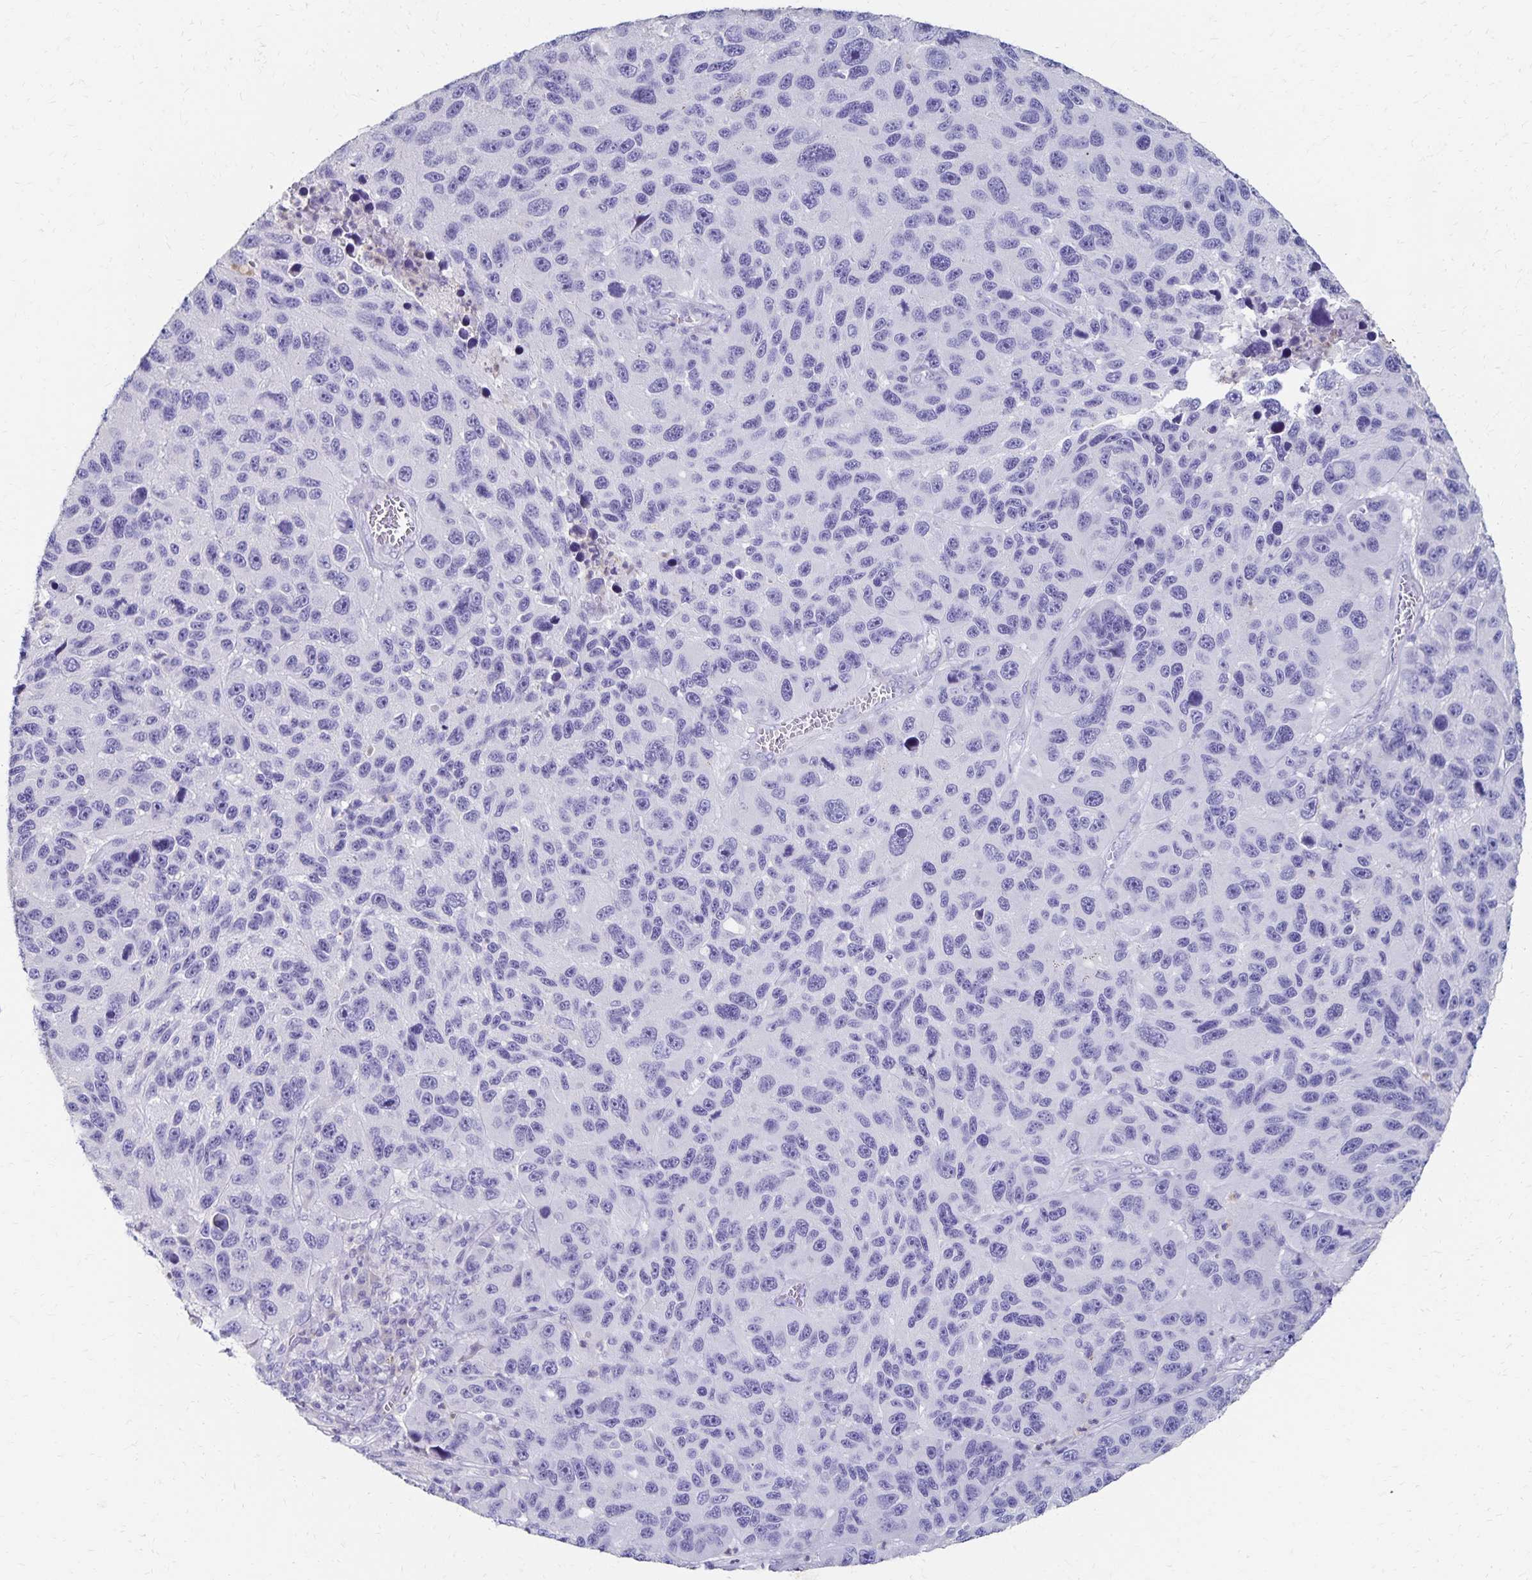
{"staining": {"intensity": "negative", "quantity": "none", "location": "none"}, "tissue": "melanoma", "cell_type": "Tumor cells", "image_type": "cancer", "snomed": [{"axis": "morphology", "description": "Malignant melanoma, NOS"}, {"axis": "topography", "description": "Skin"}], "caption": "A histopathology image of human malignant melanoma is negative for staining in tumor cells.", "gene": "DYNLT4", "patient": {"sex": "male", "age": 53}}